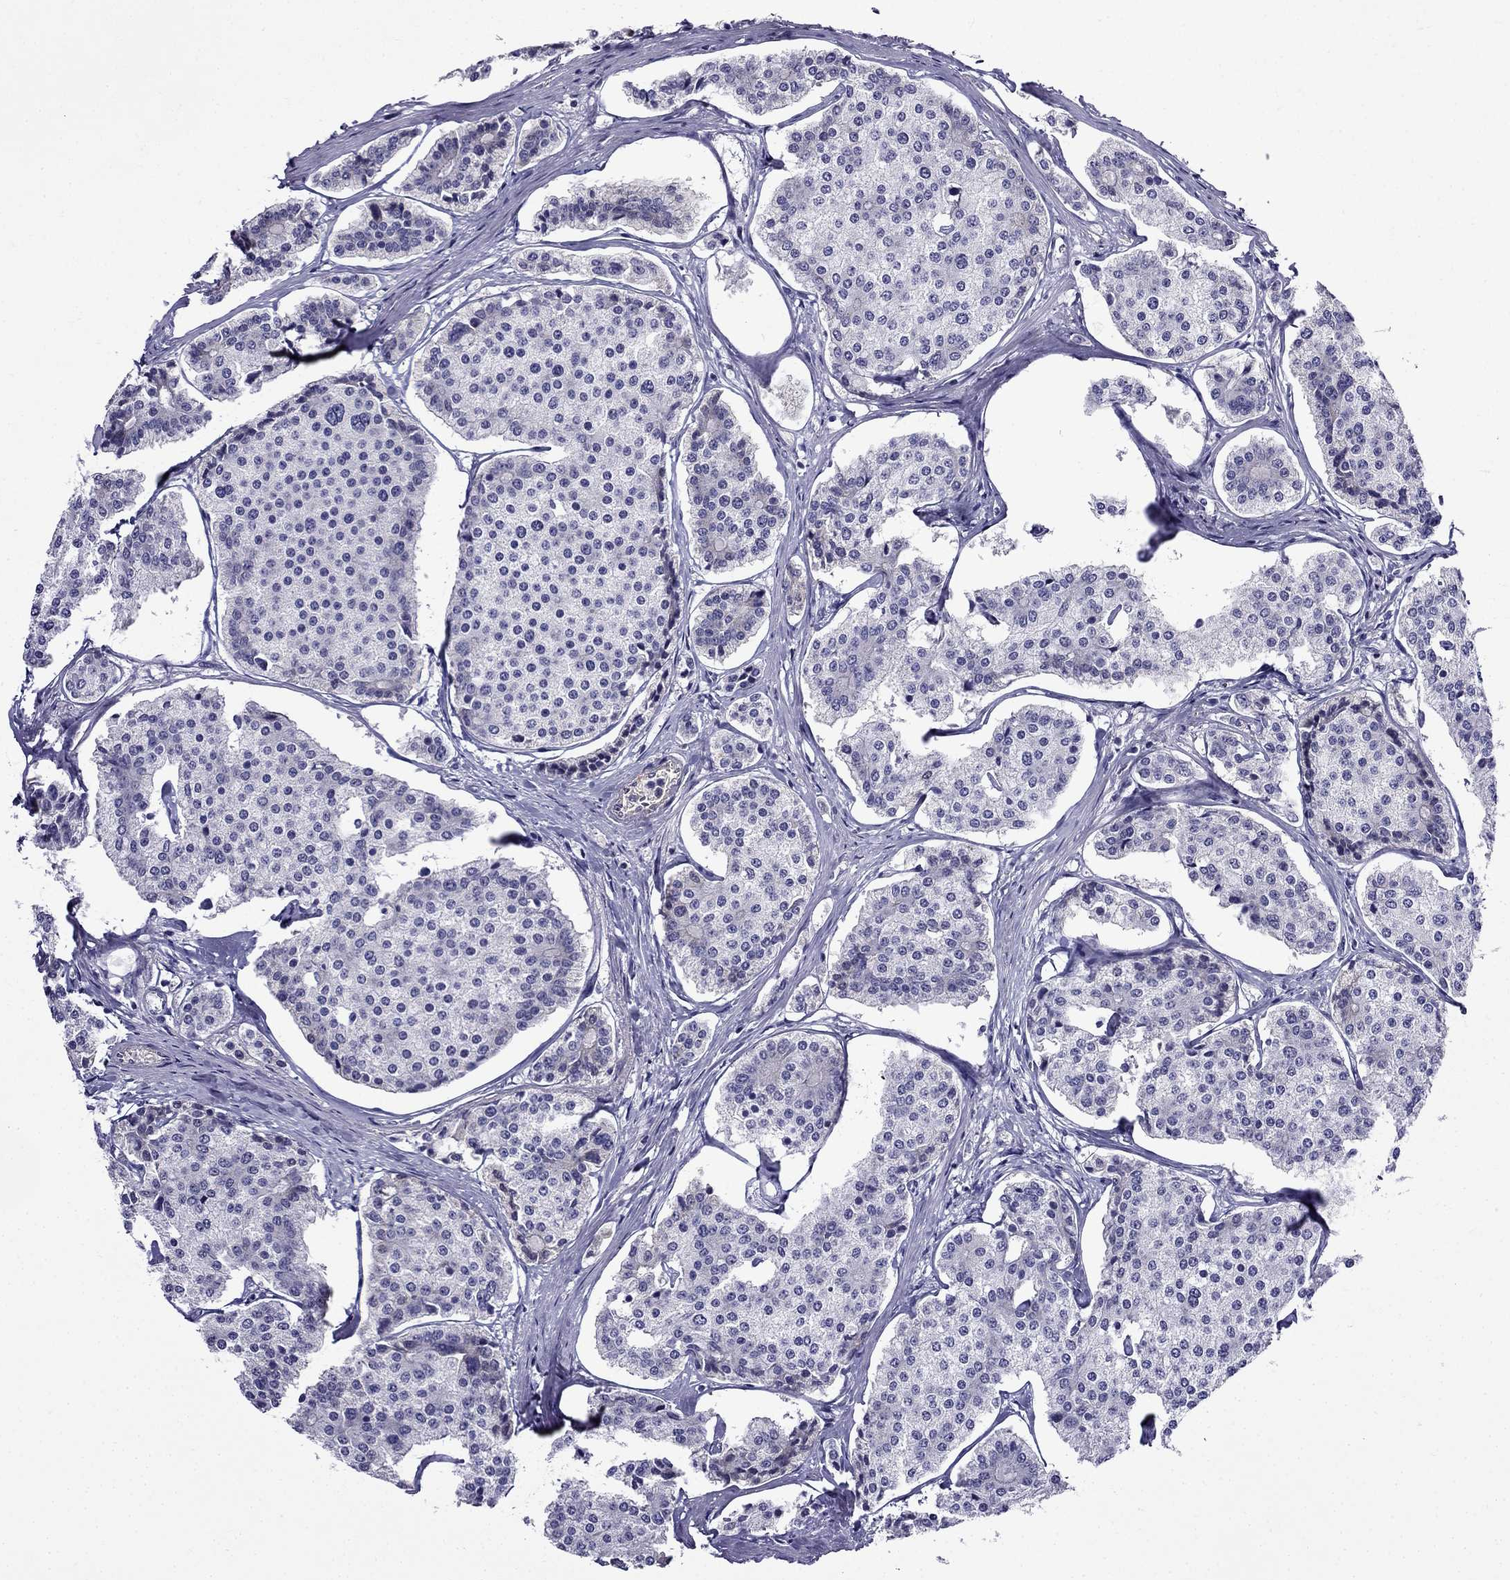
{"staining": {"intensity": "negative", "quantity": "none", "location": "none"}, "tissue": "carcinoid", "cell_type": "Tumor cells", "image_type": "cancer", "snomed": [{"axis": "morphology", "description": "Carcinoid, malignant, NOS"}, {"axis": "topography", "description": "Small intestine"}], "caption": "IHC micrograph of carcinoid stained for a protein (brown), which reveals no positivity in tumor cells. (Stains: DAB immunohistochemistry (IHC) with hematoxylin counter stain, Microscopy: brightfield microscopy at high magnification).", "gene": "PI16", "patient": {"sex": "female", "age": 65}}